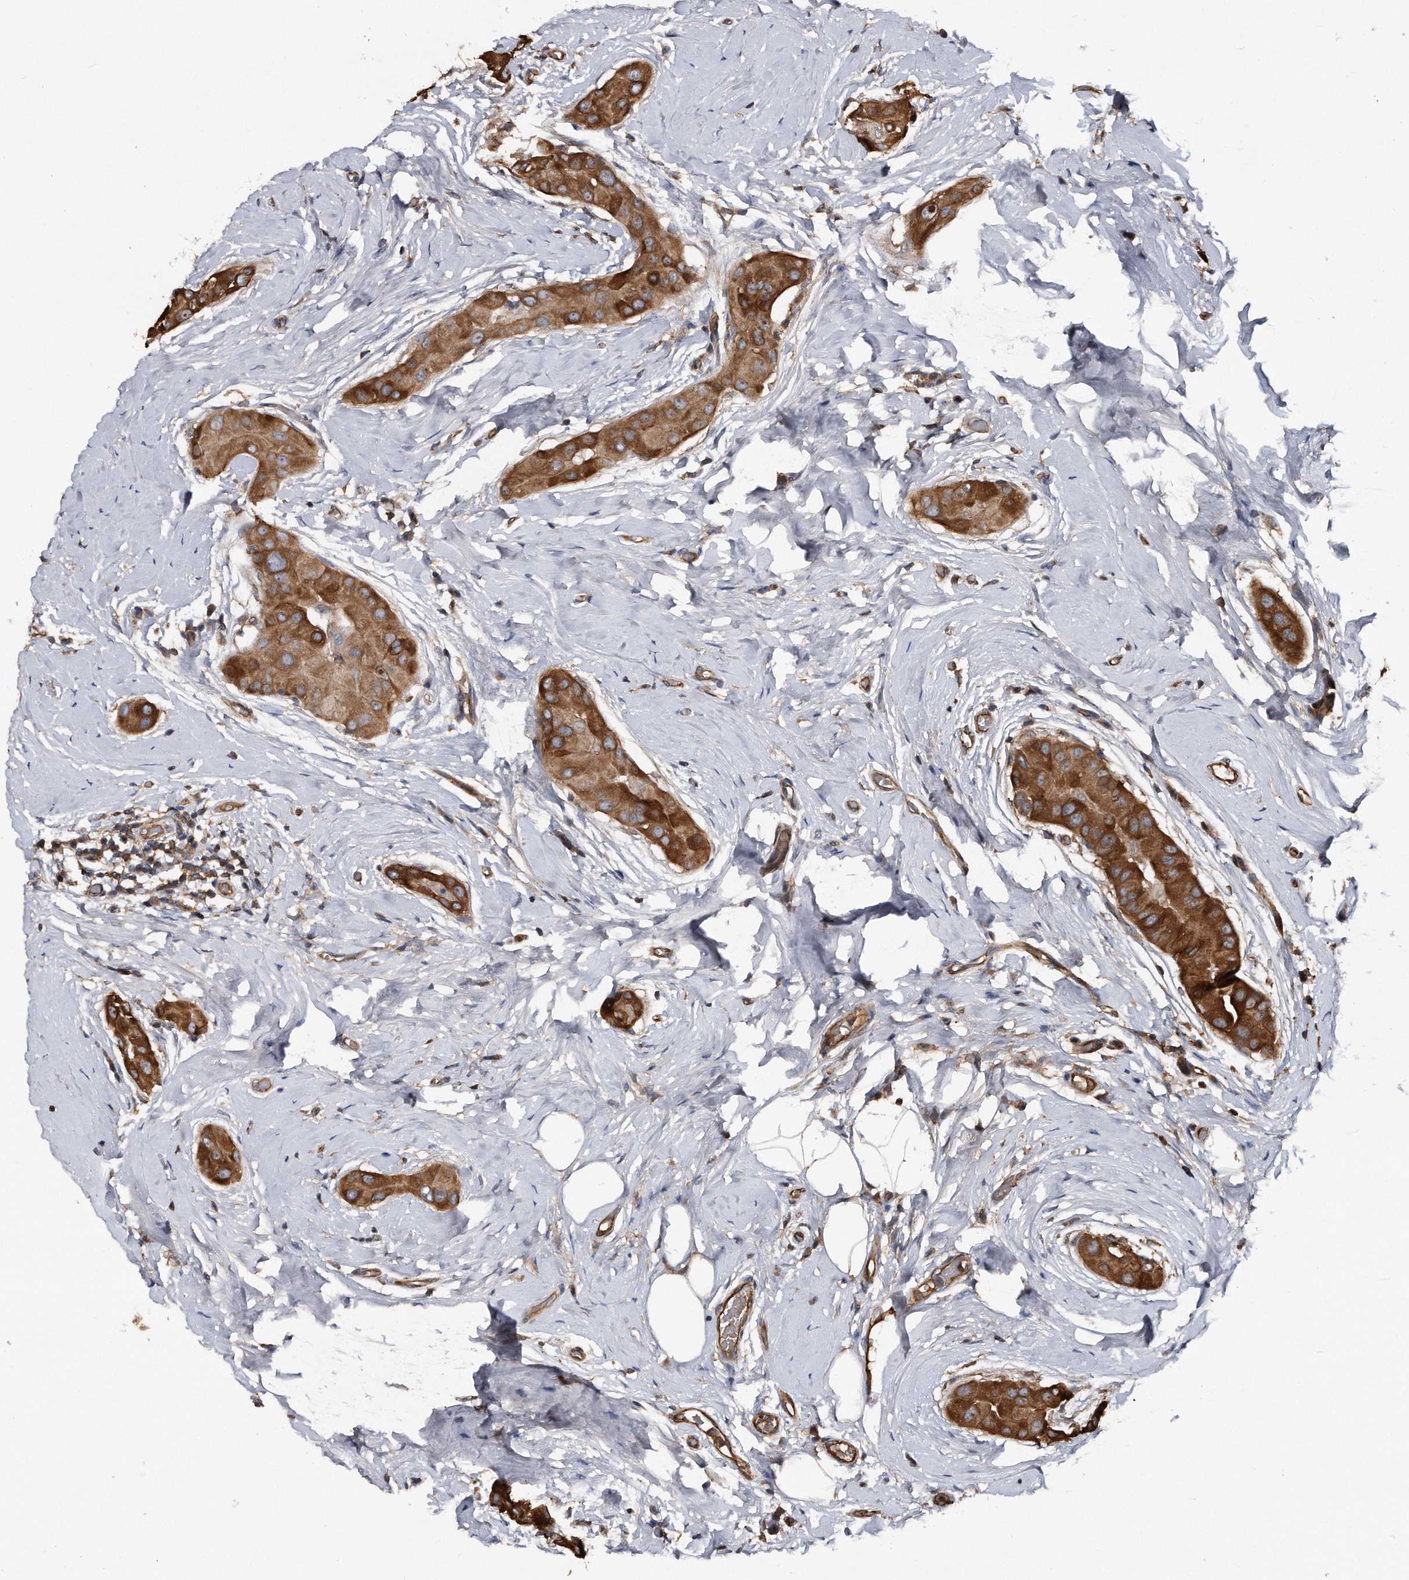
{"staining": {"intensity": "strong", "quantity": ">75%", "location": "cytoplasmic/membranous"}, "tissue": "thyroid cancer", "cell_type": "Tumor cells", "image_type": "cancer", "snomed": [{"axis": "morphology", "description": "Papillary adenocarcinoma, NOS"}, {"axis": "topography", "description": "Thyroid gland"}], "caption": "A high amount of strong cytoplasmic/membranous staining is identified in about >75% of tumor cells in thyroid papillary adenocarcinoma tissue. The protein is shown in brown color, while the nuclei are stained blue.", "gene": "KCND3", "patient": {"sex": "male", "age": 33}}